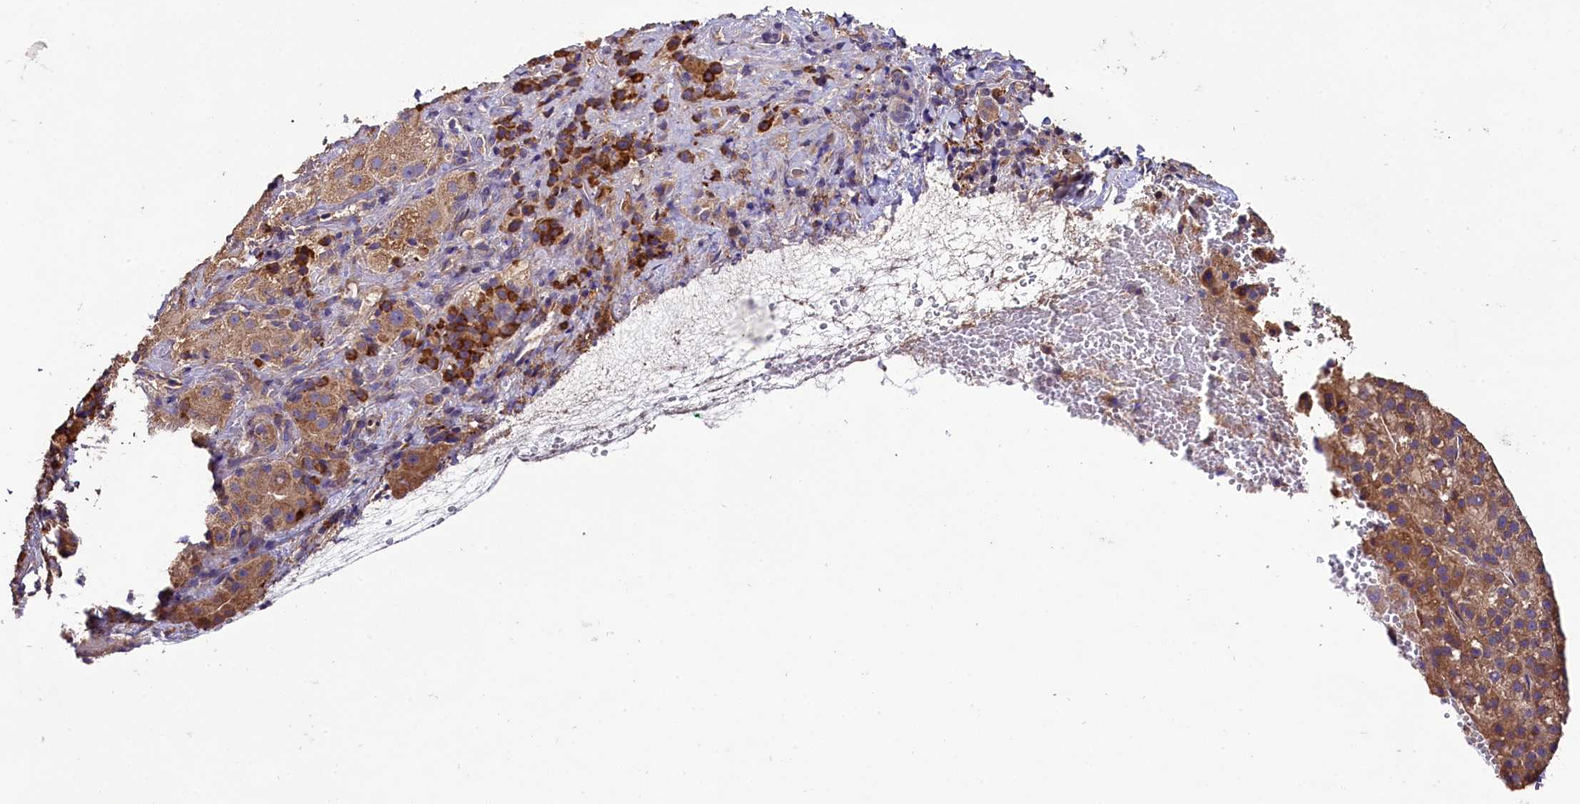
{"staining": {"intensity": "moderate", "quantity": "<25%", "location": "cytoplasmic/membranous"}, "tissue": "liver cancer", "cell_type": "Tumor cells", "image_type": "cancer", "snomed": [{"axis": "morphology", "description": "Carcinoma, Hepatocellular, NOS"}, {"axis": "topography", "description": "Liver"}], "caption": "A photomicrograph of liver cancer (hepatocellular carcinoma) stained for a protein reveals moderate cytoplasmic/membranous brown staining in tumor cells. The staining is performed using DAB brown chromogen to label protein expression. The nuclei are counter-stained blue using hematoxylin.", "gene": "ENKD1", "patient": {"sex": "female", "age": 58}}